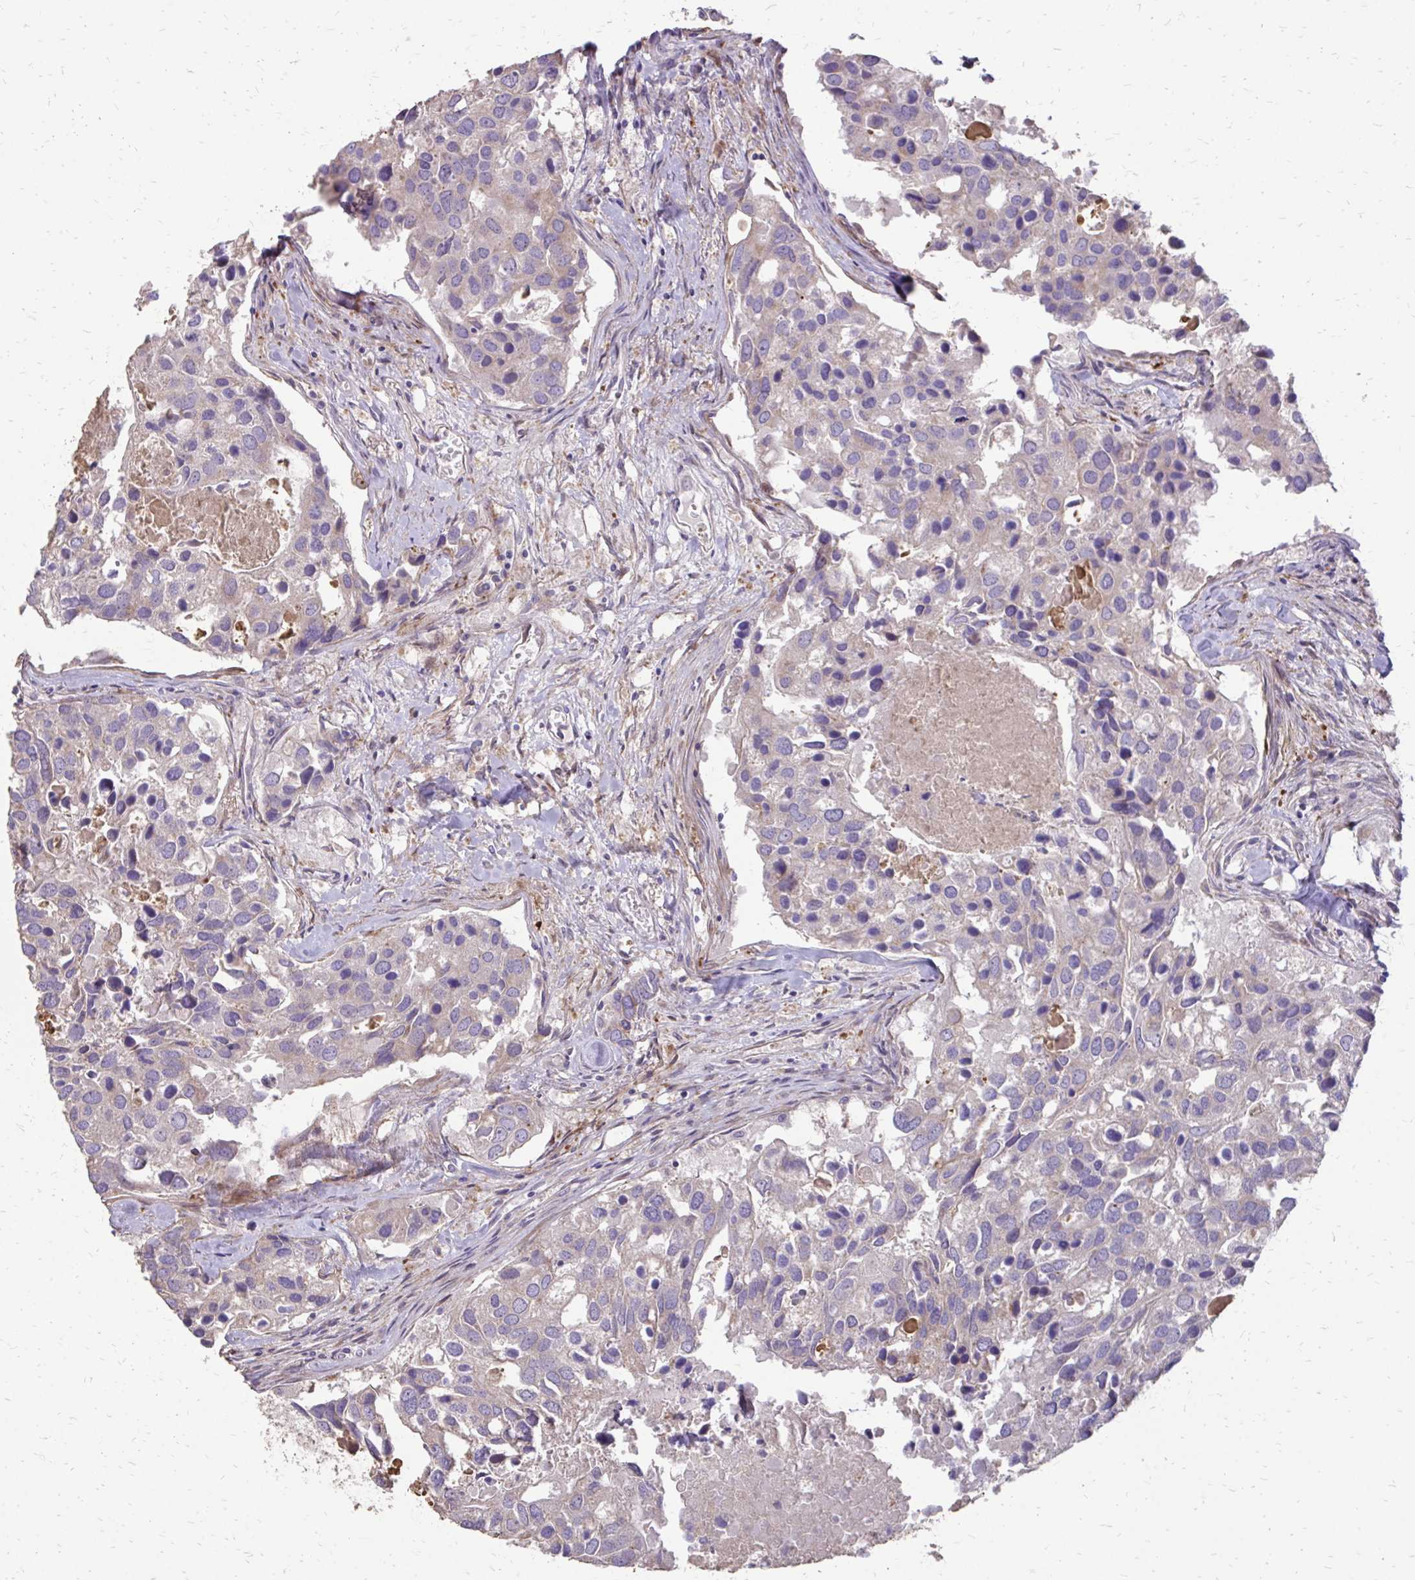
{"staining": {"intensity": "negative", "quantity": "none", "location": "none"}, "tissue": "breast cancer", "cell_type": "Tumor cells", "image_type": "cancer", "snomed": [{"axis": "morphology", "description": "Duct carcinoma"}, {"axis": "topography", "description": "Breast"}], "caption": "High power microscopy histopathology image of an immunohistochemistry image of breast cancer, revealing no significant expression in tumor cells.", "gene": "MYORG", "patient": {"sex": "female", "age": 83}}